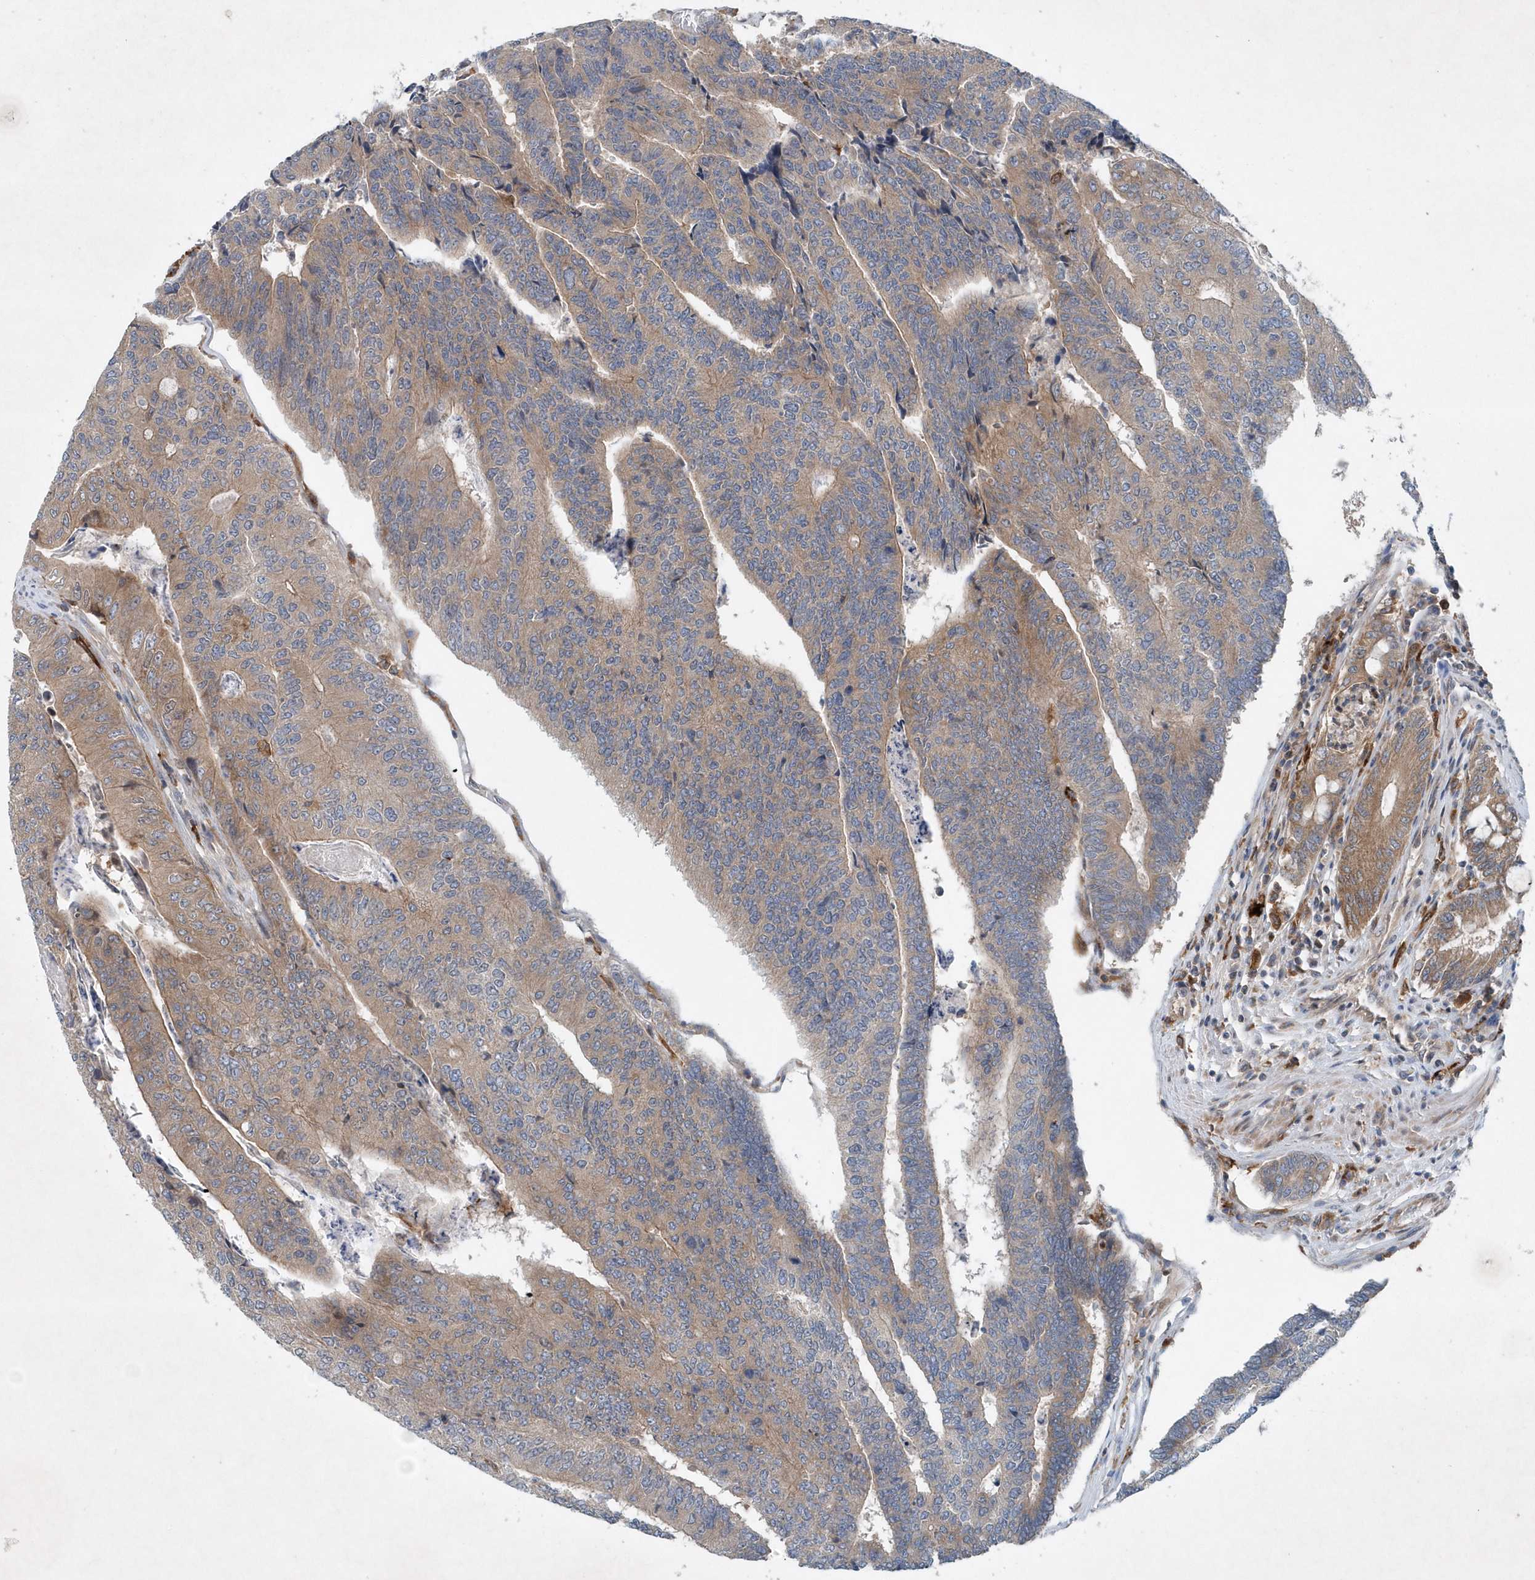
{"staining": {"intensity": "weak", "quantity": "25%-75%", "location": "cytoplasmic/membranous"}, "tissue": "colorectal cancer", "cell_type": "Tumor cells", "image_type": "cancer", "snomed": [{"axis": "morphology", "description": "Adenocarcinoma, NOS"}, {"axis": "topography", "description": "Colon"}], "caption": "Brown immunohistochemical staining in human colorectal adenocarcinoma exhibits weak cytoplasmic/membranous staining in about 25%-75% of tumor cells.", "gene": "P2RY10", "patient": {"sex": "female", "age": 67}}